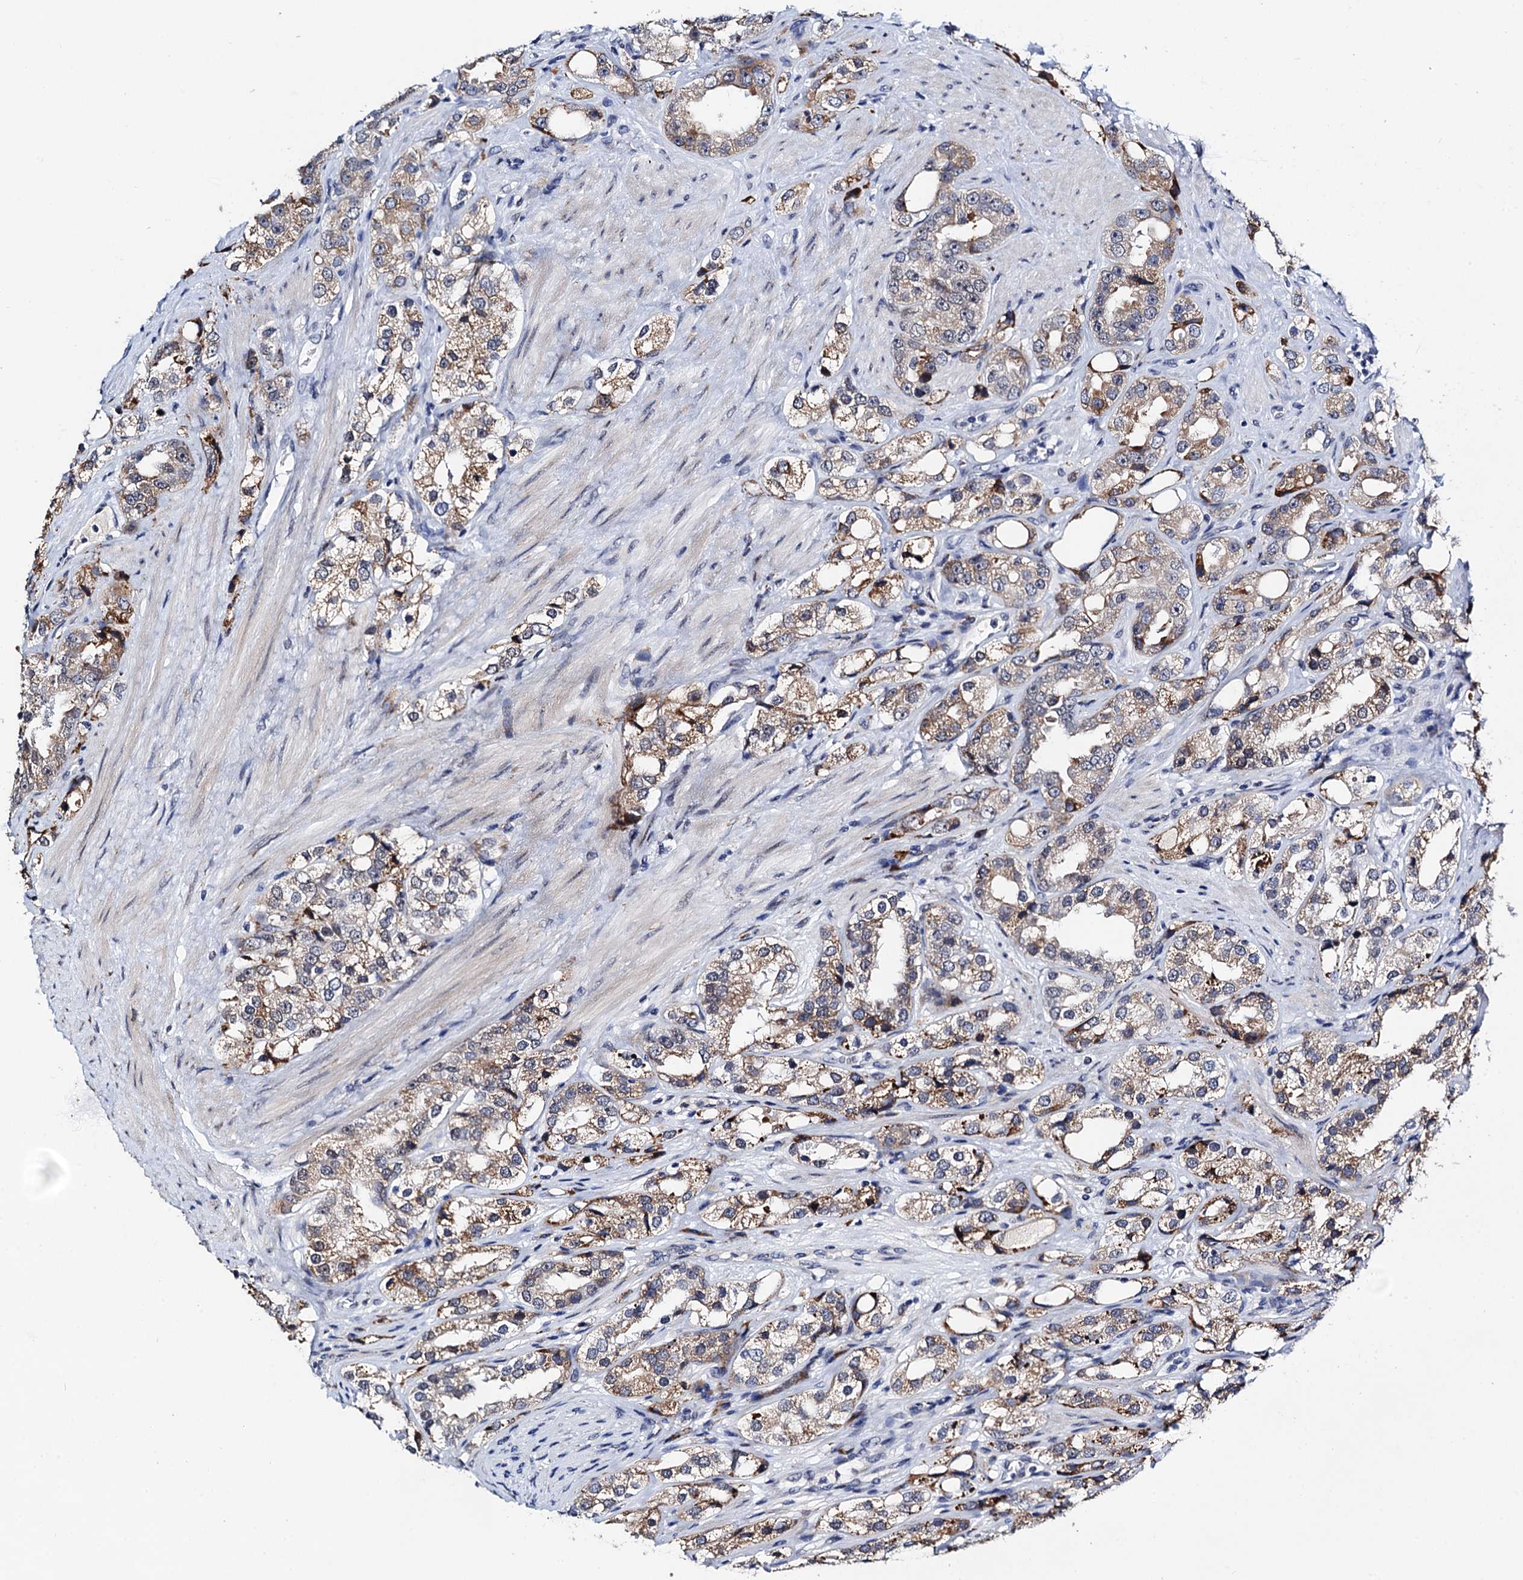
{"staining": {"intensity": "moderate", "quantity": ">75%", "location": "cytoplasmic/membranous"}, "tissue": "prostate cancer", "cell_type": "Tumor cells", "image_type": "cancer", "snomed": [{"axis": "morphology", "description": "Adenocarcinoma, NOS"}, {"axis": "topography", "description": "Prostate"}], "caption": "Human prostate cancer stained for a protein (brown) shows moderate cytoplasmic/membranous positive staining in about >75% of tumor cells.", "gene": "SLC7A10", "patient": {"sex": "male", "age": 79}}